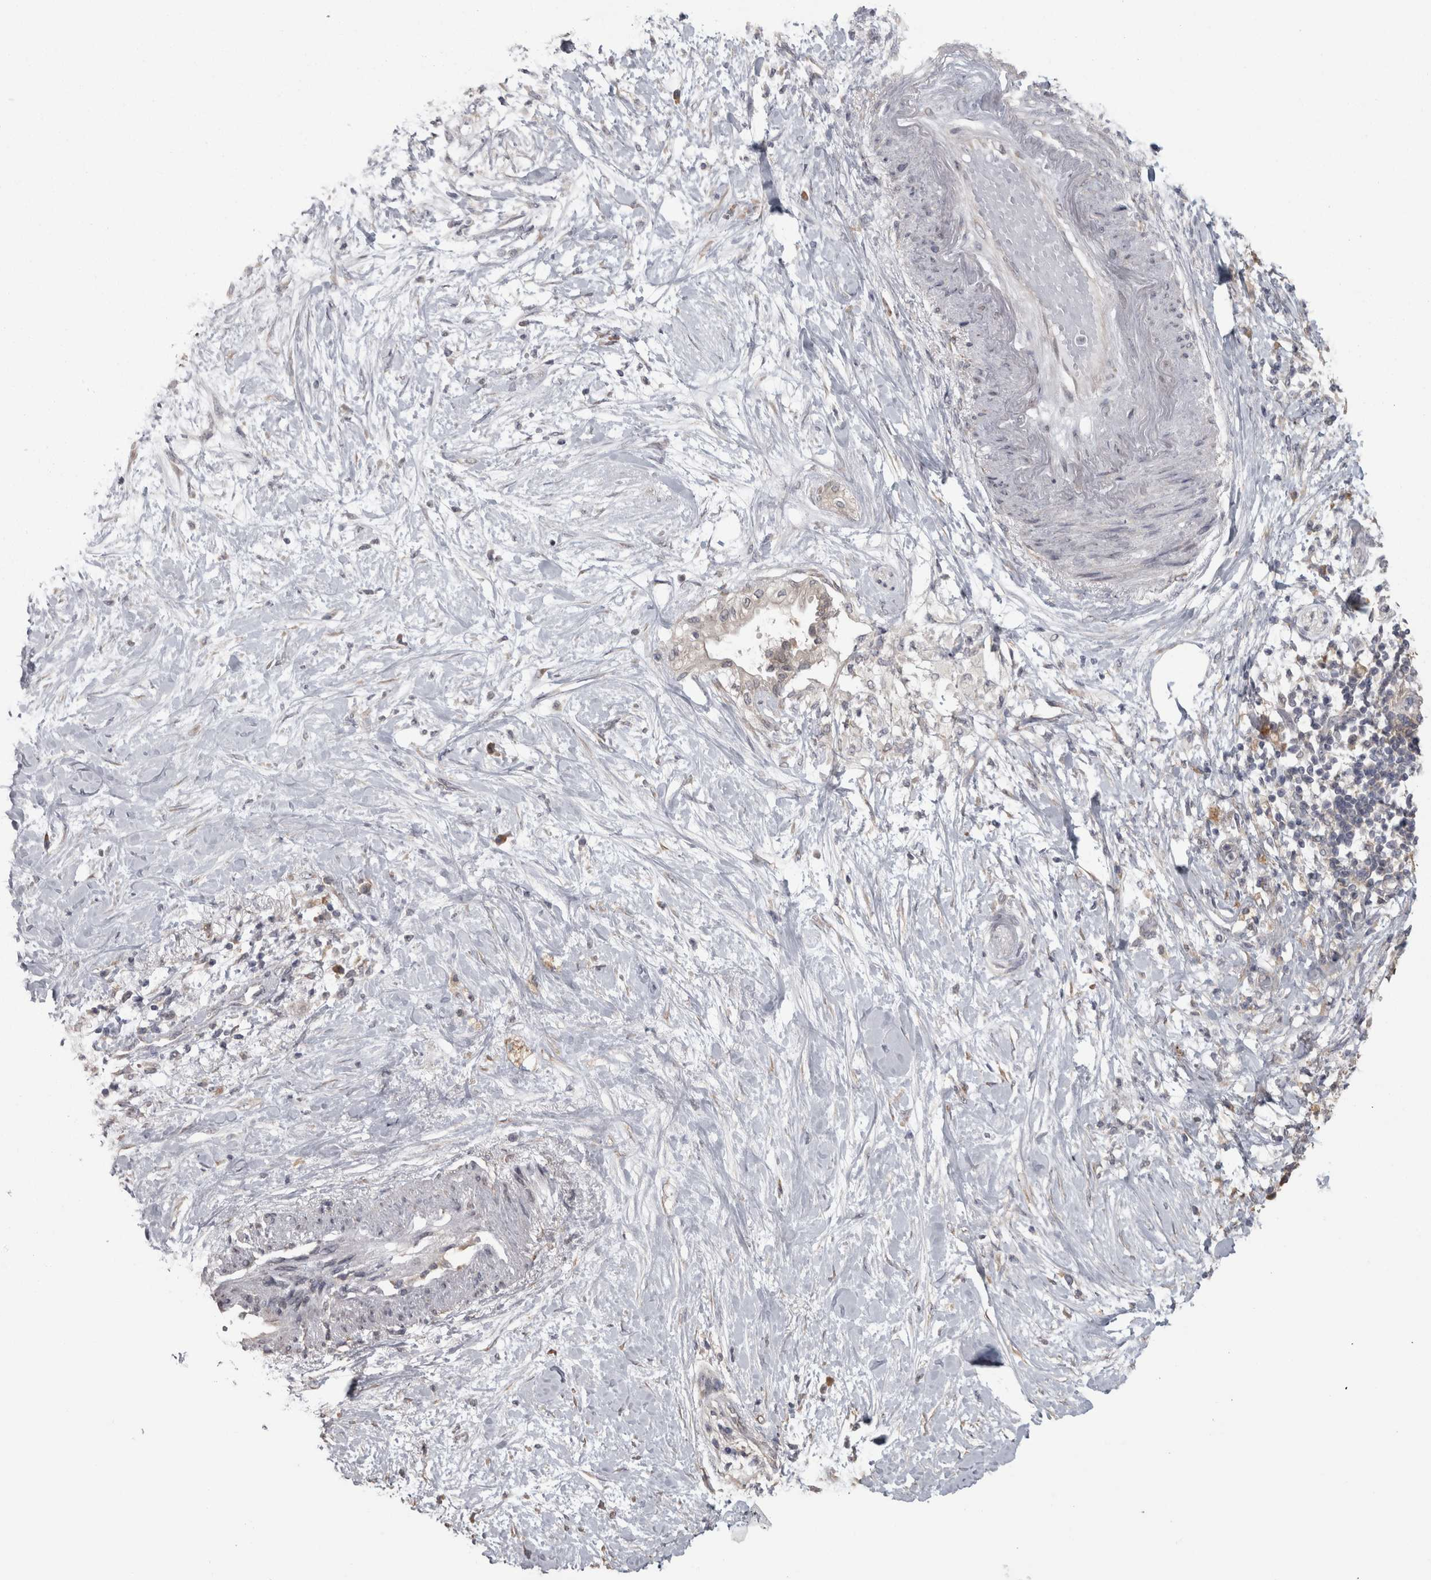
{"staining": {"intensity": "negative", "quantity": "none", "location": "none"}, "tissue": "pancreatic cancer", "cell_type": "Tumor cells", "image_type": "cancer", "snomed": [{"axis": "morphology", "description": "Normal tissue, NOS"}, {"axis": "morphology", "description": "Adenocarcinoma, NOS"}, {"axis": "topography", "description": "Pancreas"}, {"axis": "topography", "description": "Duodenum"}], "caption": "Immunohistochemistry photomicrograph of adenocarcinoma (pancreatic) stained for a protein (brown), which reveals no staining in tumor cells.", "gene": "RAB29", "patient": {"sex": "female", "age": 60}}